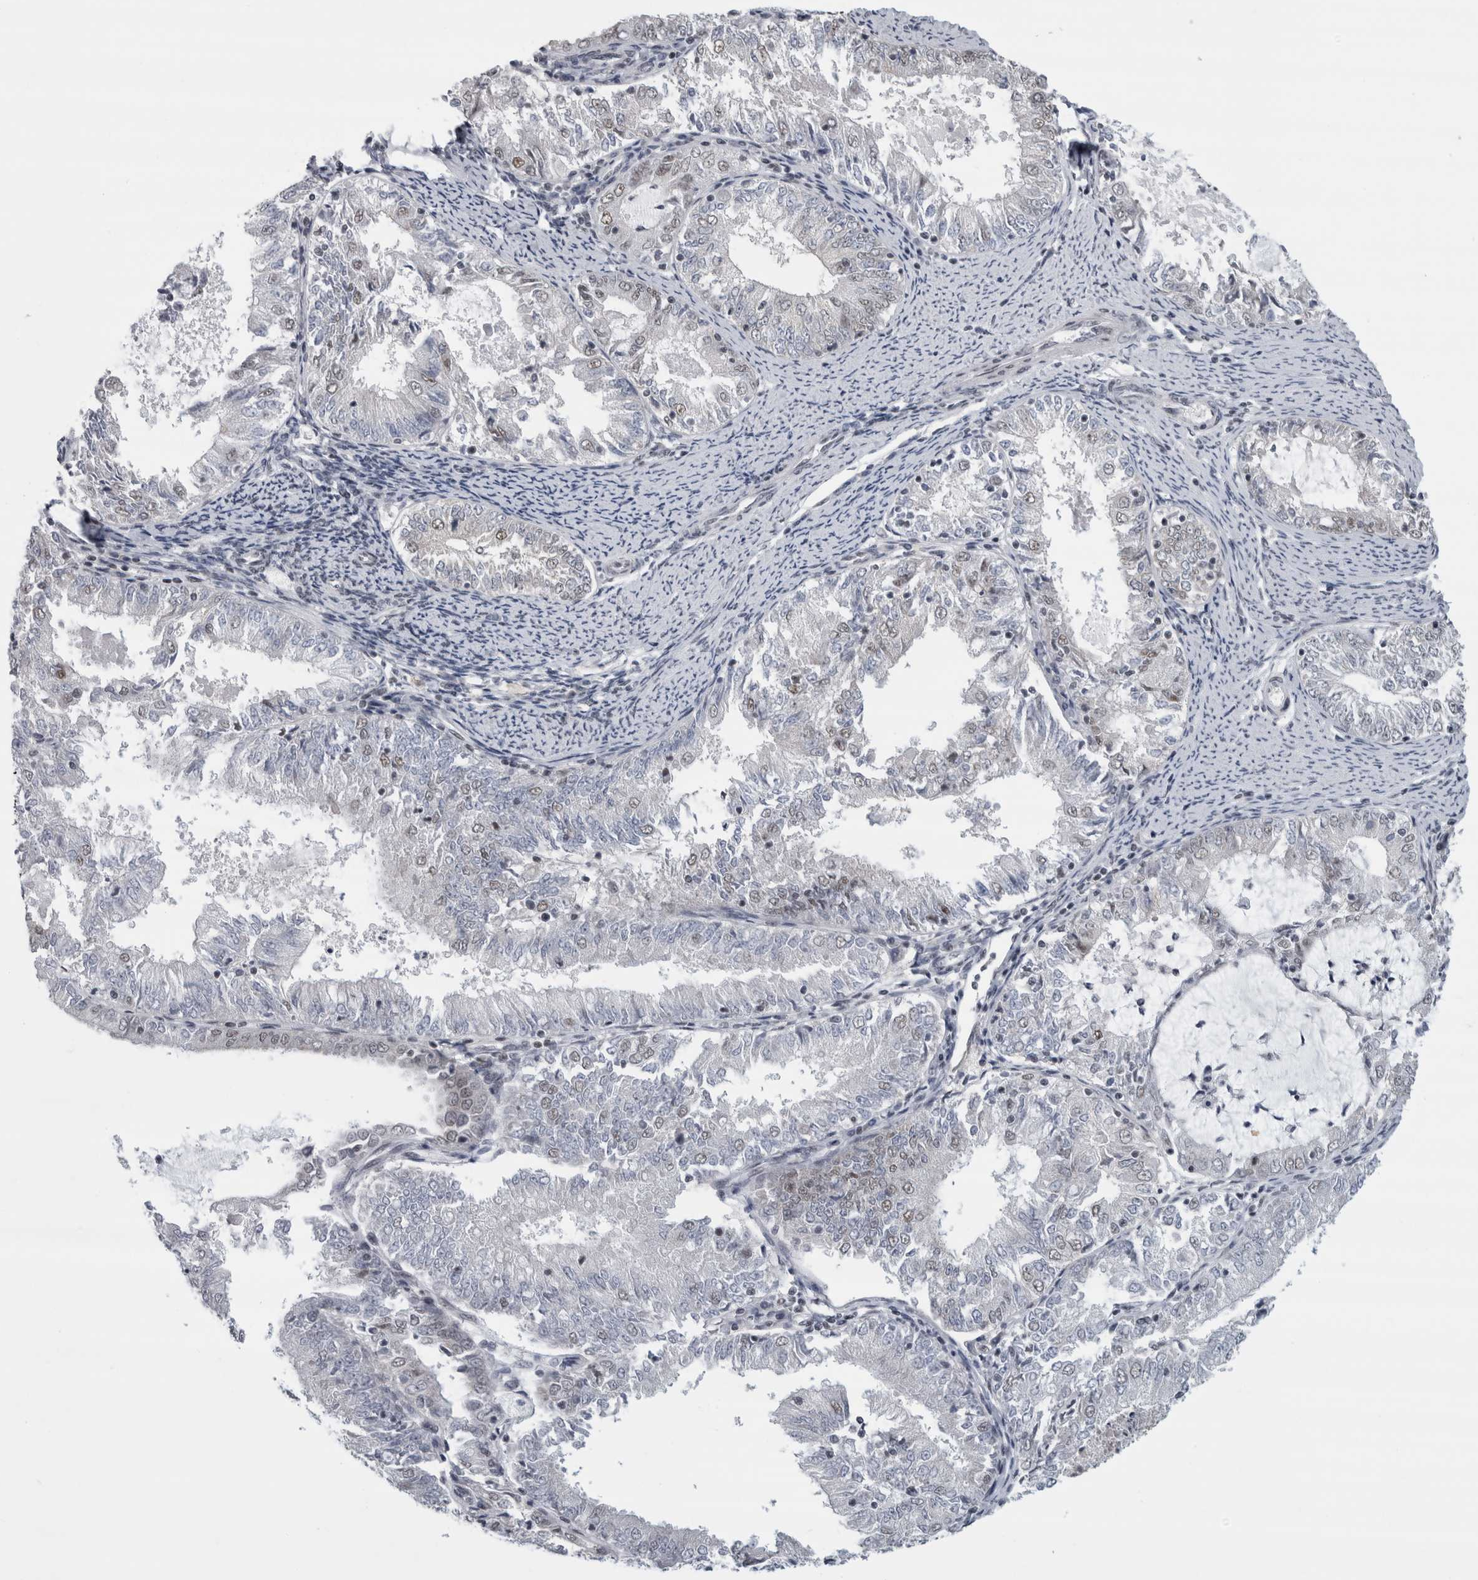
{"staining": {"intensity": "weak", "quantity": "<25%", "location": "nuclear"}, "tissue": "endometrial cancer", "cell_type": "Tumor cells", "image_type": "cancer", "snomed": [{"axis": "morphology", "description": "Adenocarcinoma, NOS"}, {"axis": "topography", "description": "Endometrium"}], "caption": "IHC histopathology image of human endometrial cancer (adenocarcinoma) stained for a protein (brown), which reveals no positivity in tumor cells.", "gene": "ARID4B", "patient": {"sex": "female", "age": 57}}